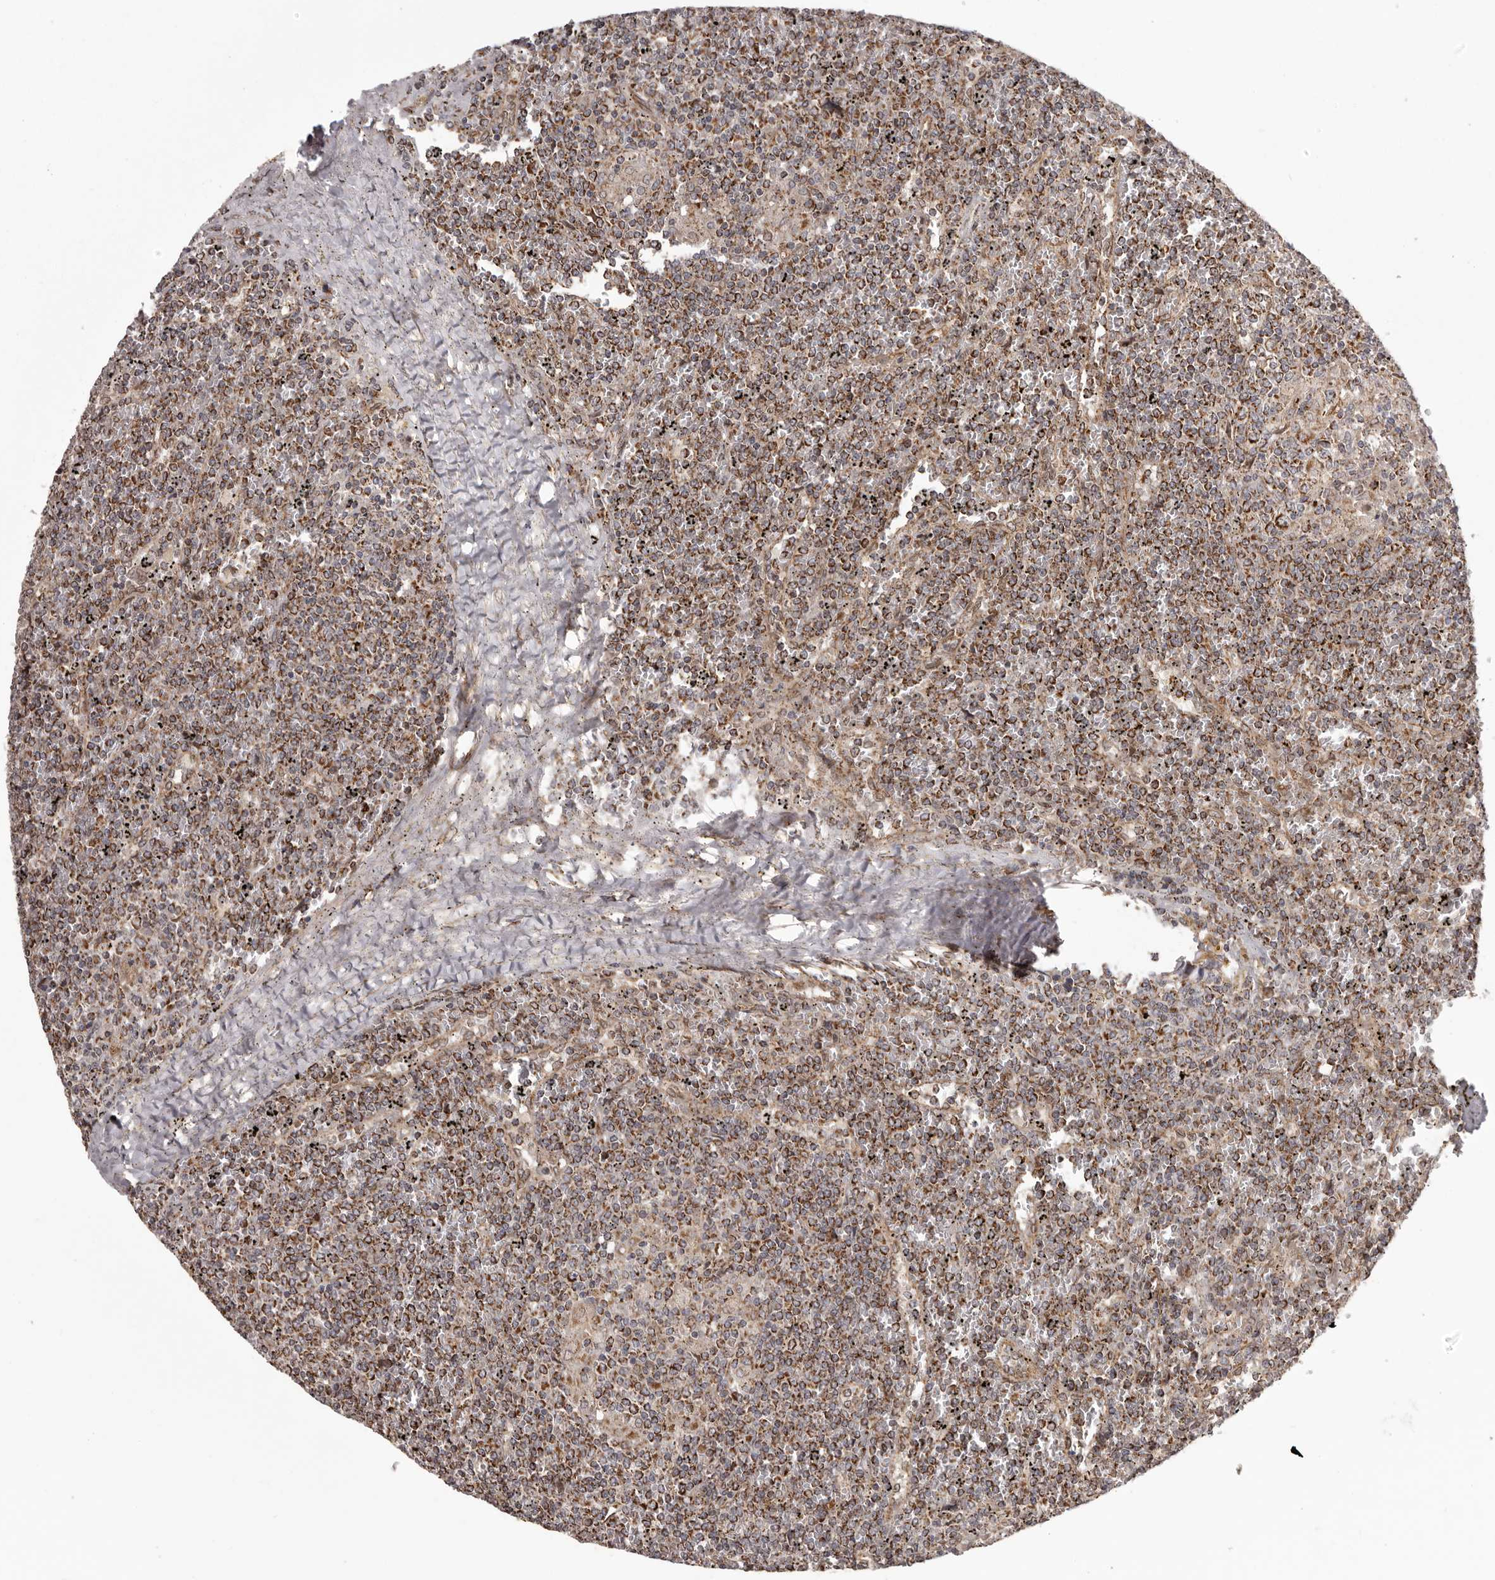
{"staining": {"intensity": "strong", "quantity": ">75%", "location": "cytoplasmic/membranous"}, "tissue": "lymphoma", "cell_type": "Tumor cells", "image_type": "cancer", "snomed": [{"axis": "morphology", "description": "Malignant lymphoma, non-Hodgkin's type, Low grade"}, {"axis": "topography", "description": "Spleen"}], "caption": "This is a photomicrograph of immunohistochemistry (IHC) staining of low-grade malignant lymphoma, non-Hodgkin's type, which shows strong positivity in the cytoplasmic/membranous of tumor cells.", "gene": "CHRM2", "patient": {"sex": "female", "age": 19}}